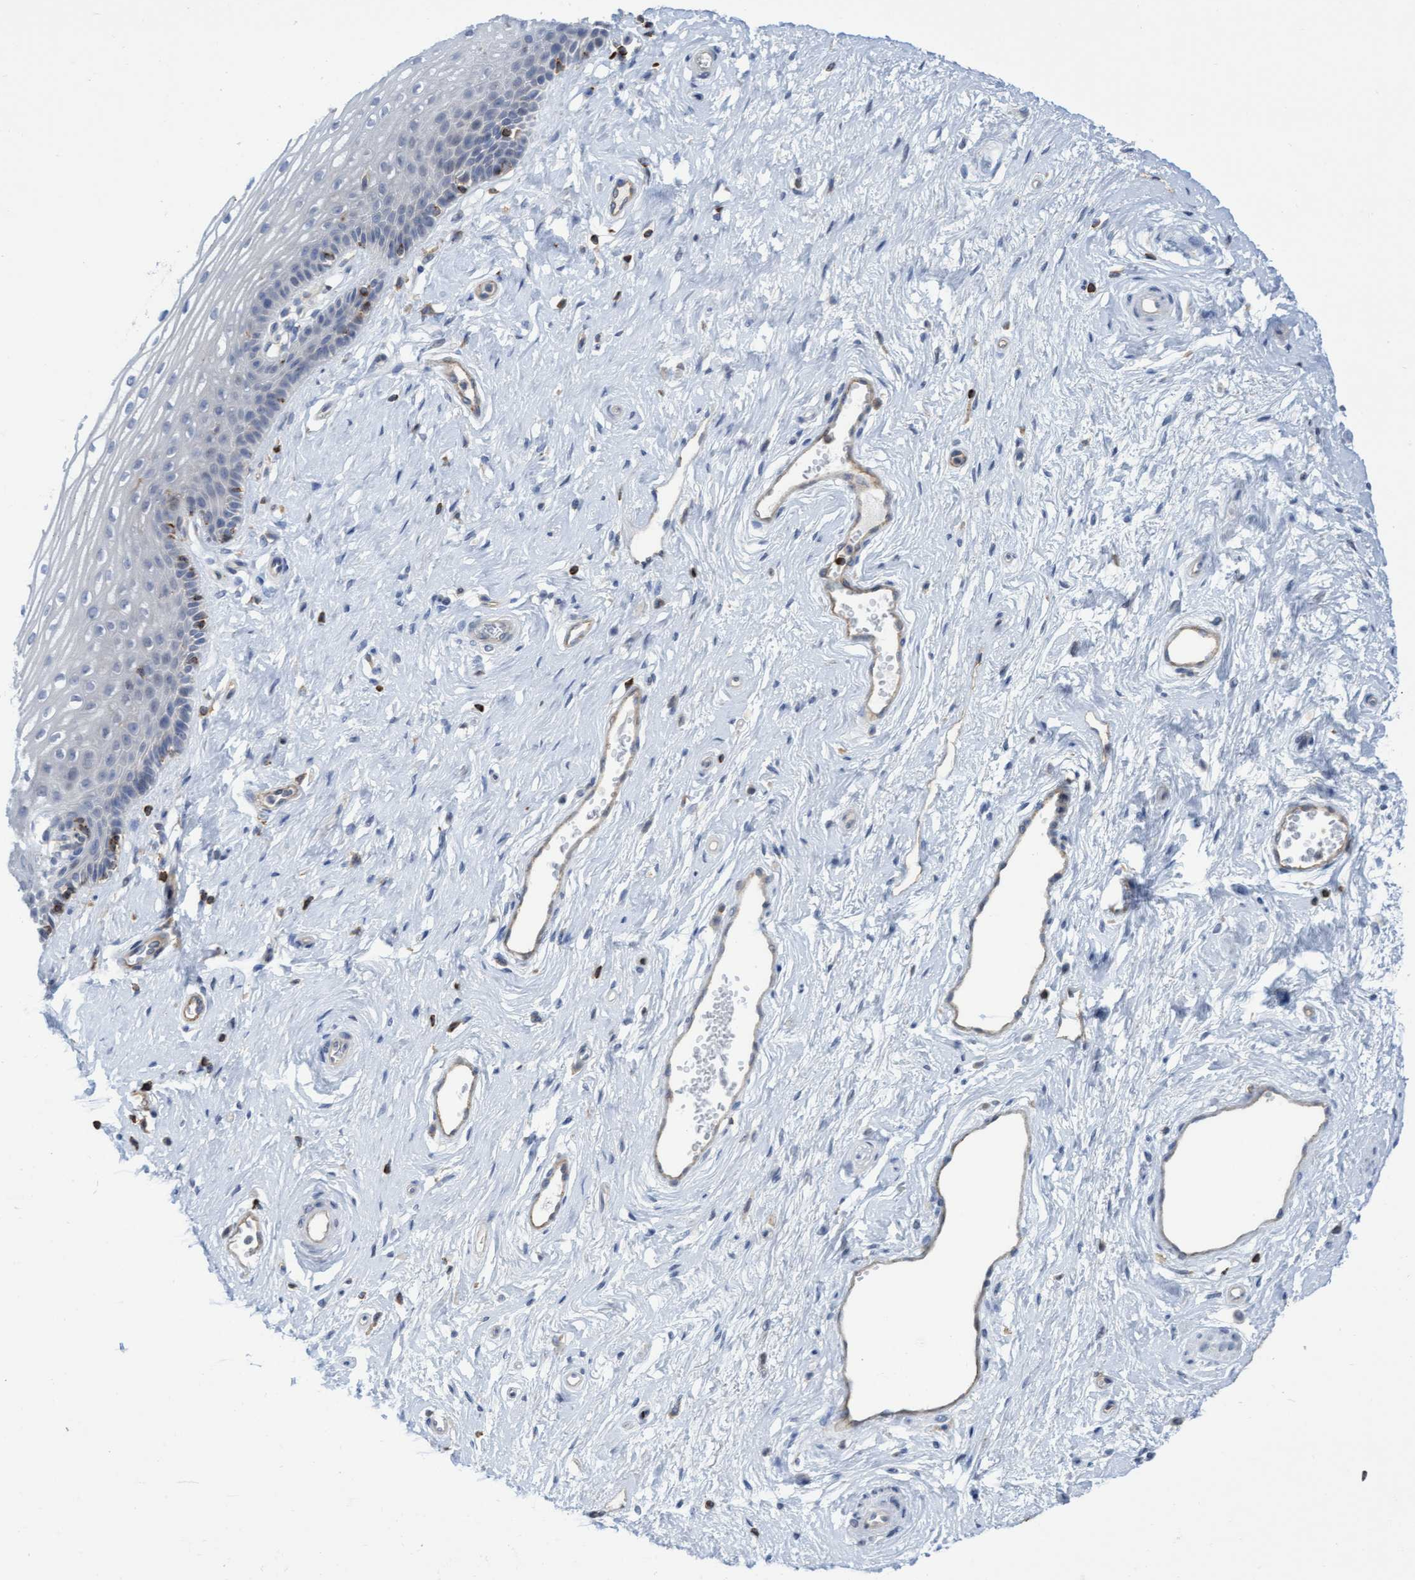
{"staining": {"intensity": "negative", "quantity": "none", "location": "none"}, "tissue": "vagina", "cell_type": "Squamous epithelial cells", "image_type": "normal", "snomed": [{"axis": "morphology", "description": "Normal tissue, NOS"}, {"axis": "topography", "description": "Vagina"}], "caption": "Immunohistochemical staining of normal human vagina displays no significant staining in squamous epithelial cells.", "gene": "FNBP1", "patient": {"sex": "female", "age": 46}}